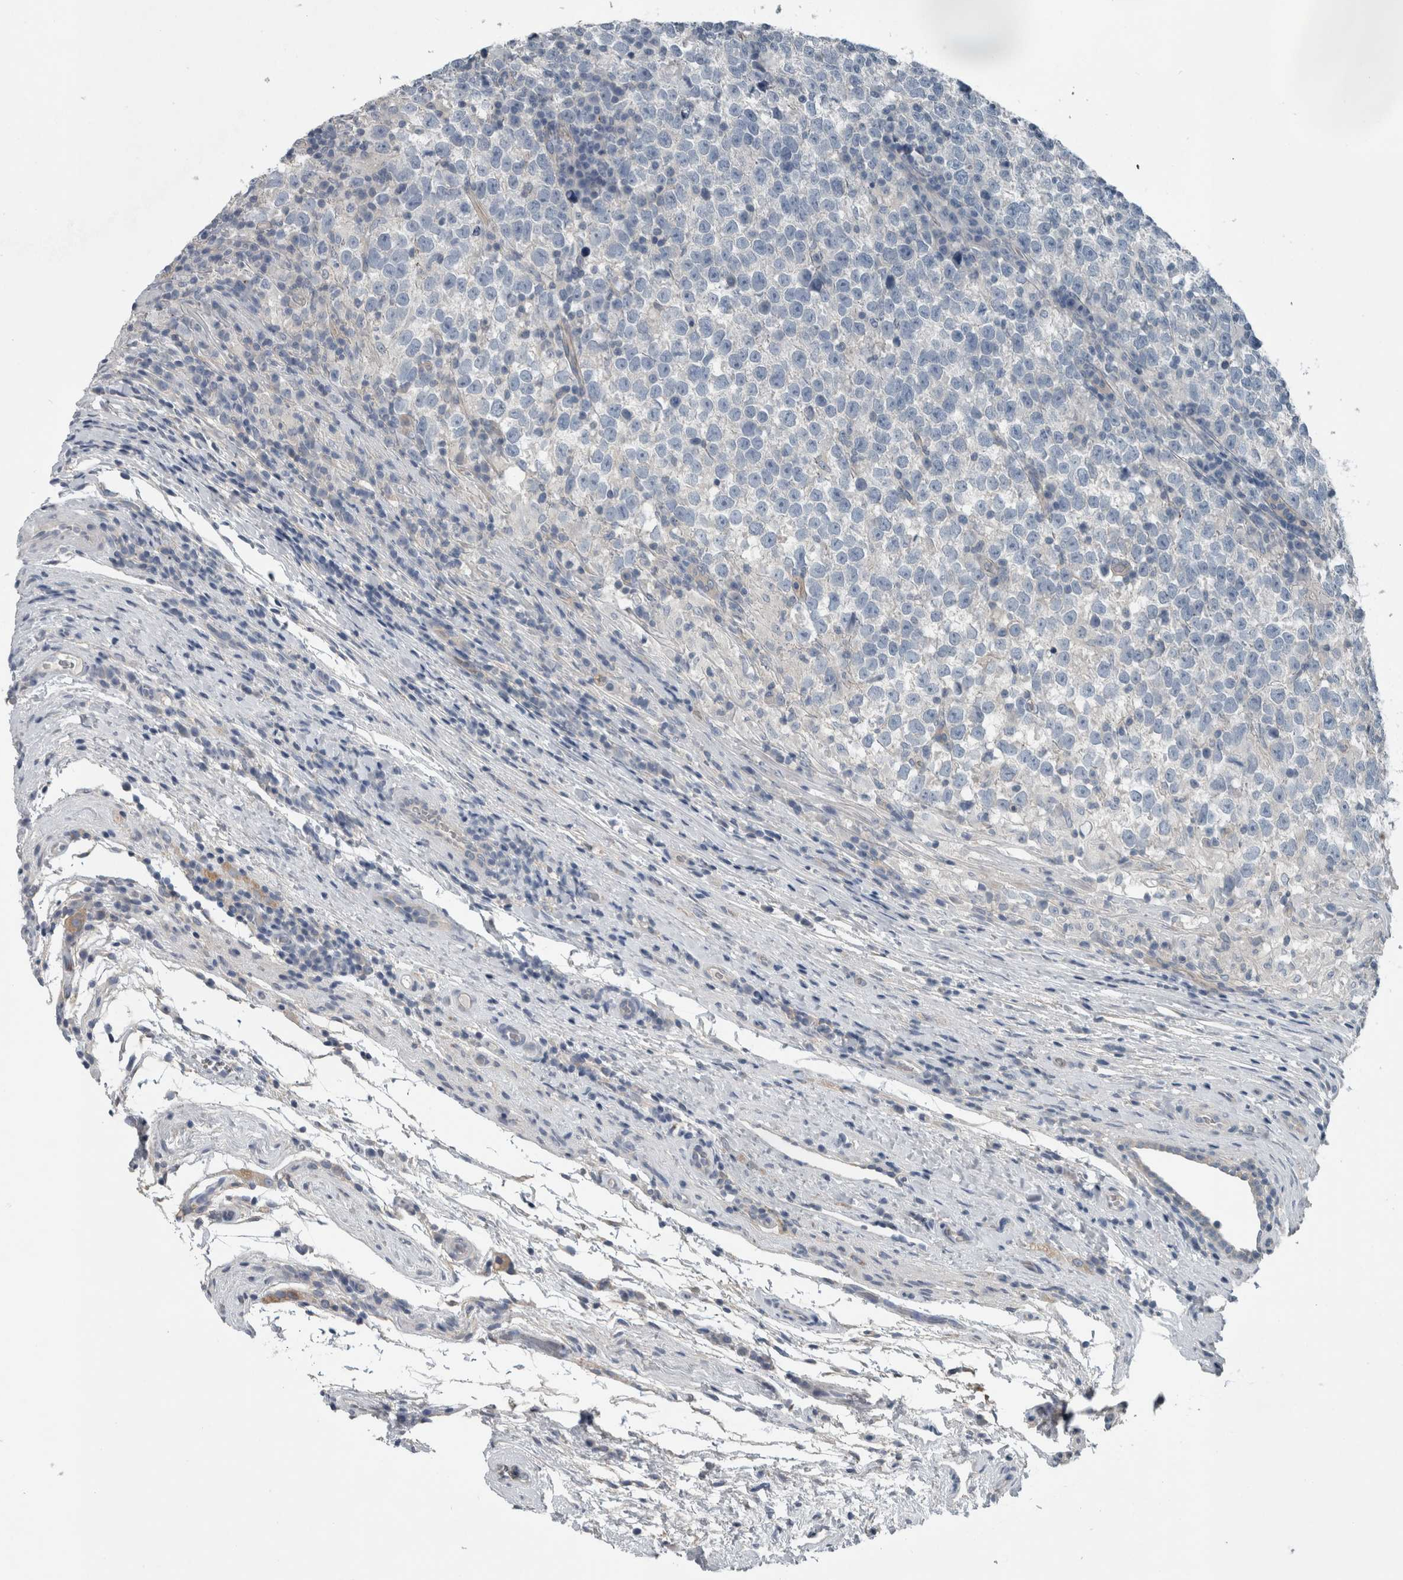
{"staining": {"intensity": "negative", "quantity": "none", "location": "none"}, "tissue": "testis cancer", "cell_type": "Tumor cells", "image_type": "cancer", "snomed": [{"axis": "morphology", "description": "Normal tissue, NOS"}, {"axis": "morphology", "description": "Seminoma, NOS"}, {"axis": "topography", "description": "Testis"}], "caption": "Image shows no protein staining in tumor cells of seminoma (testis) tissue.", "gene": "SH3GL2", "patient": {"sex": "male", "age": 43}}